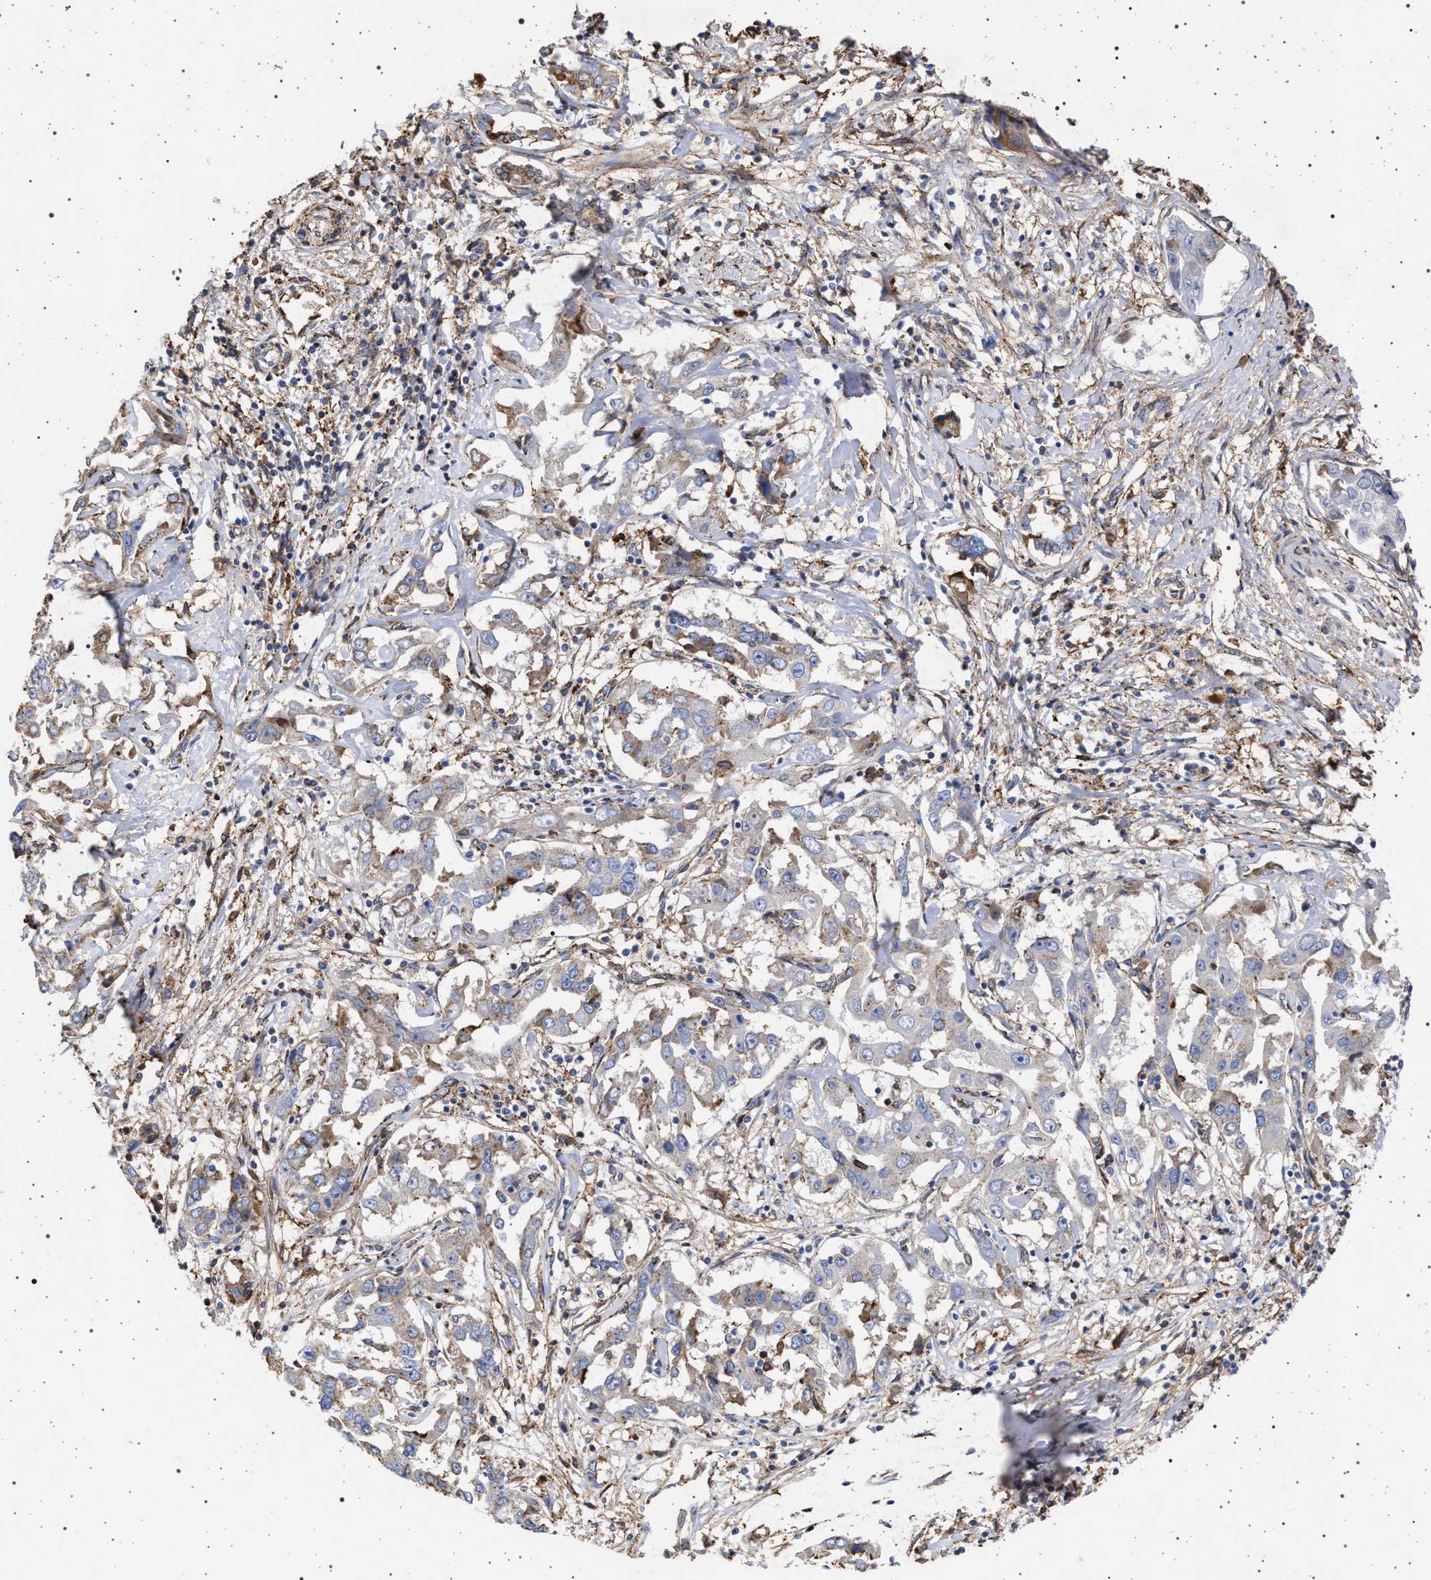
{"staining": {"intensity": "moderate", "quantity": "<25%", "location": "cytoplasmic/membranous"}, "tissue": "liver cancer", "cell_type": "Tumor cells", "image_type": "cancer", "snomed": [{"axis": "morphology", "description": "Cholangiocarcinoma"}, {"axis": "topography", "description": "Liver"}], "caption": "Protein expression analysis of human liver cancer reveals moderate cytoplasmic/membranous staining in approximately <25% of tumor cells.", "gene": "PLG", "patient": {"sex": "male", "age": 59}}